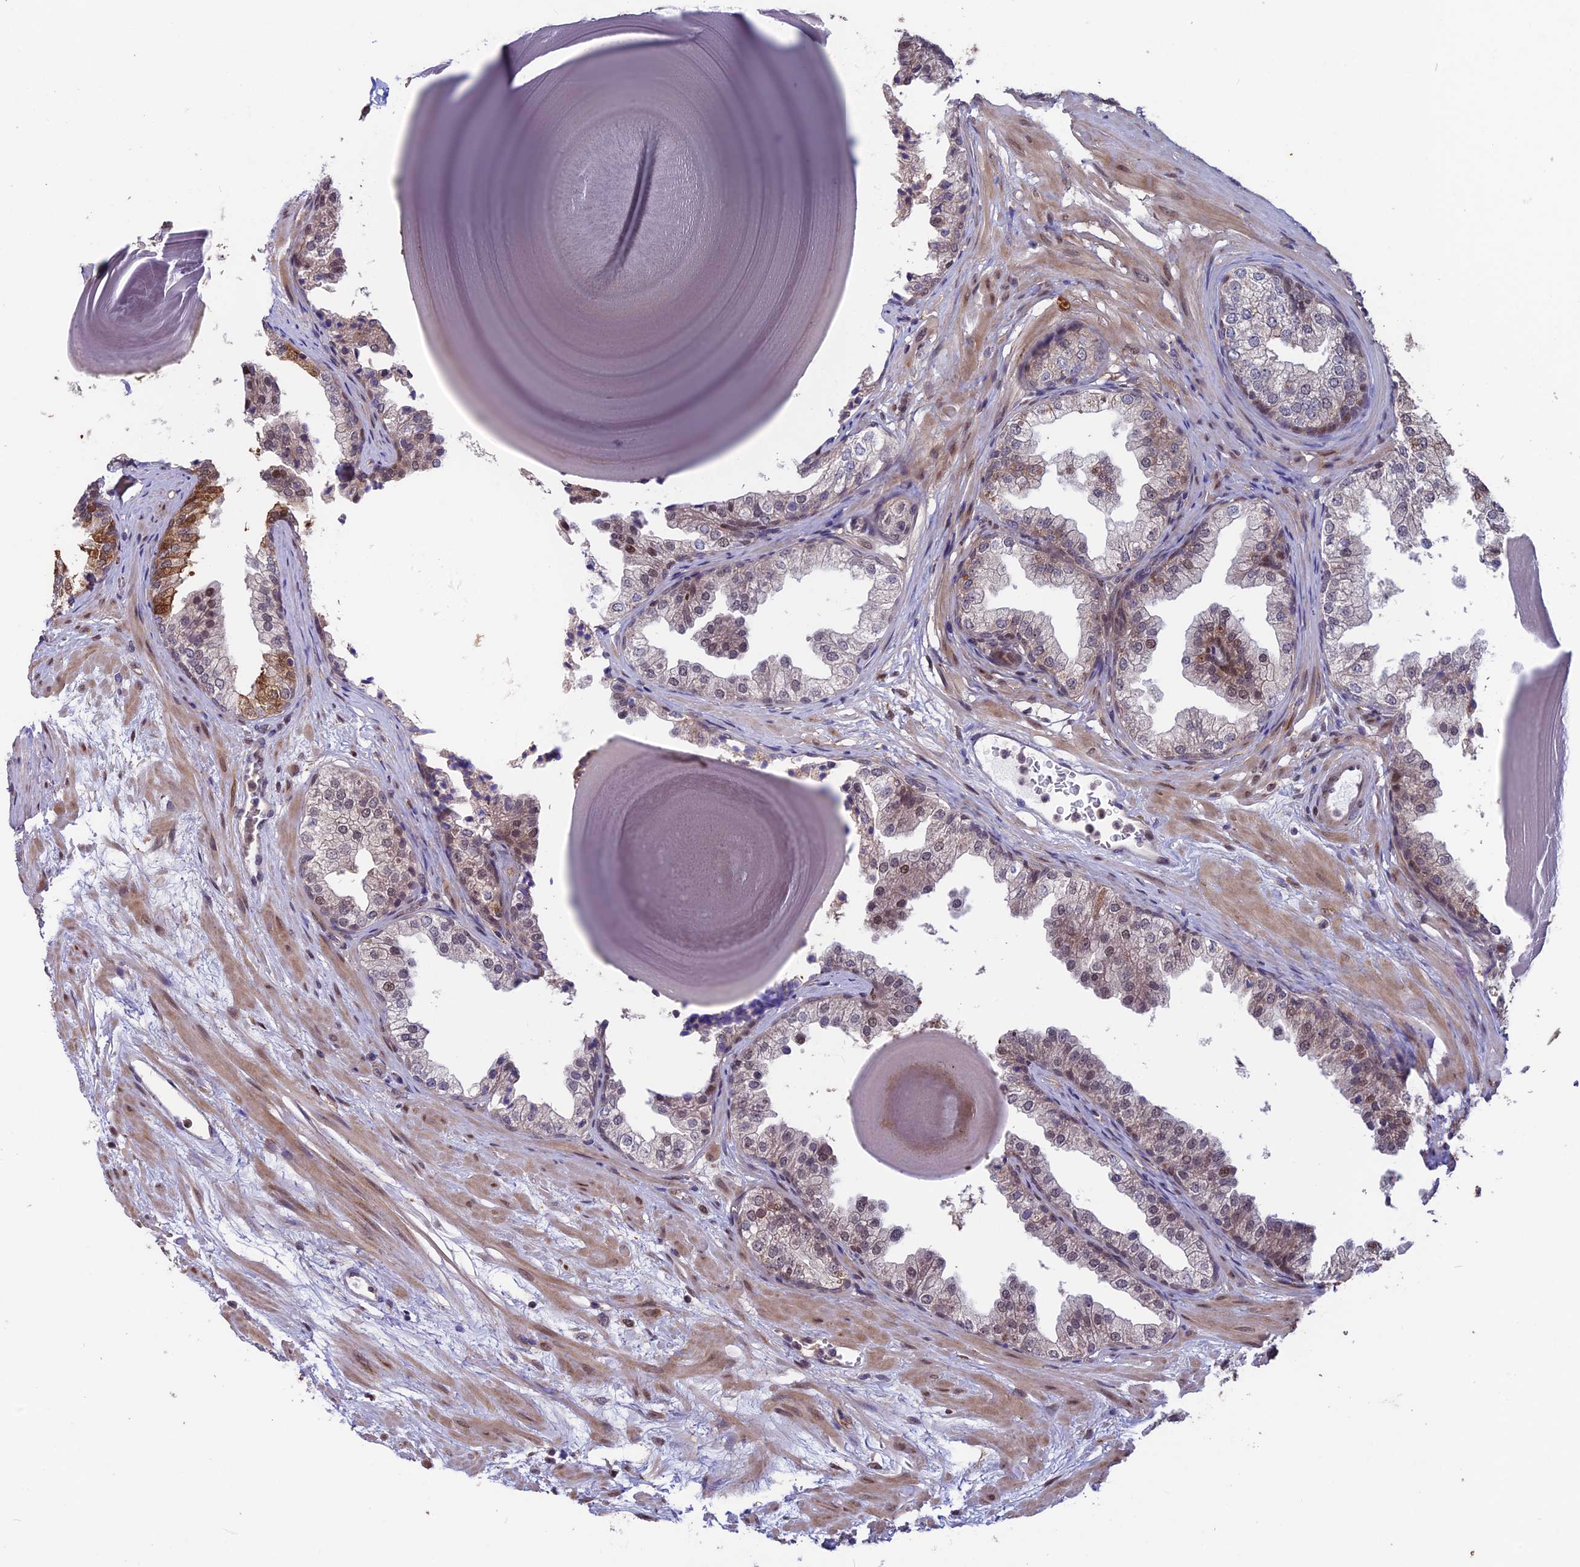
{"staining": {"intensity": "moderate", "quantity": "<25%", "location": "cytoplasmic/membranous"}, "tissue": "prostate", "cell_type": "Glandular cells", "image_type": "normal", "snomed": [{"axis": "morphology", "description": "Normal tissue, NOS"}, {"axis": "topography", "description": "Prostate"}], "caption": "Immunohistochemistry histopathology image of benign human prostate stained for a protein (brown), which reveals low levels of moderate cytoplasmic/membranous staining in about <25% of glandular cells.", "gene": "MAST2", "patient": {"sex": "male", "age": 48}}